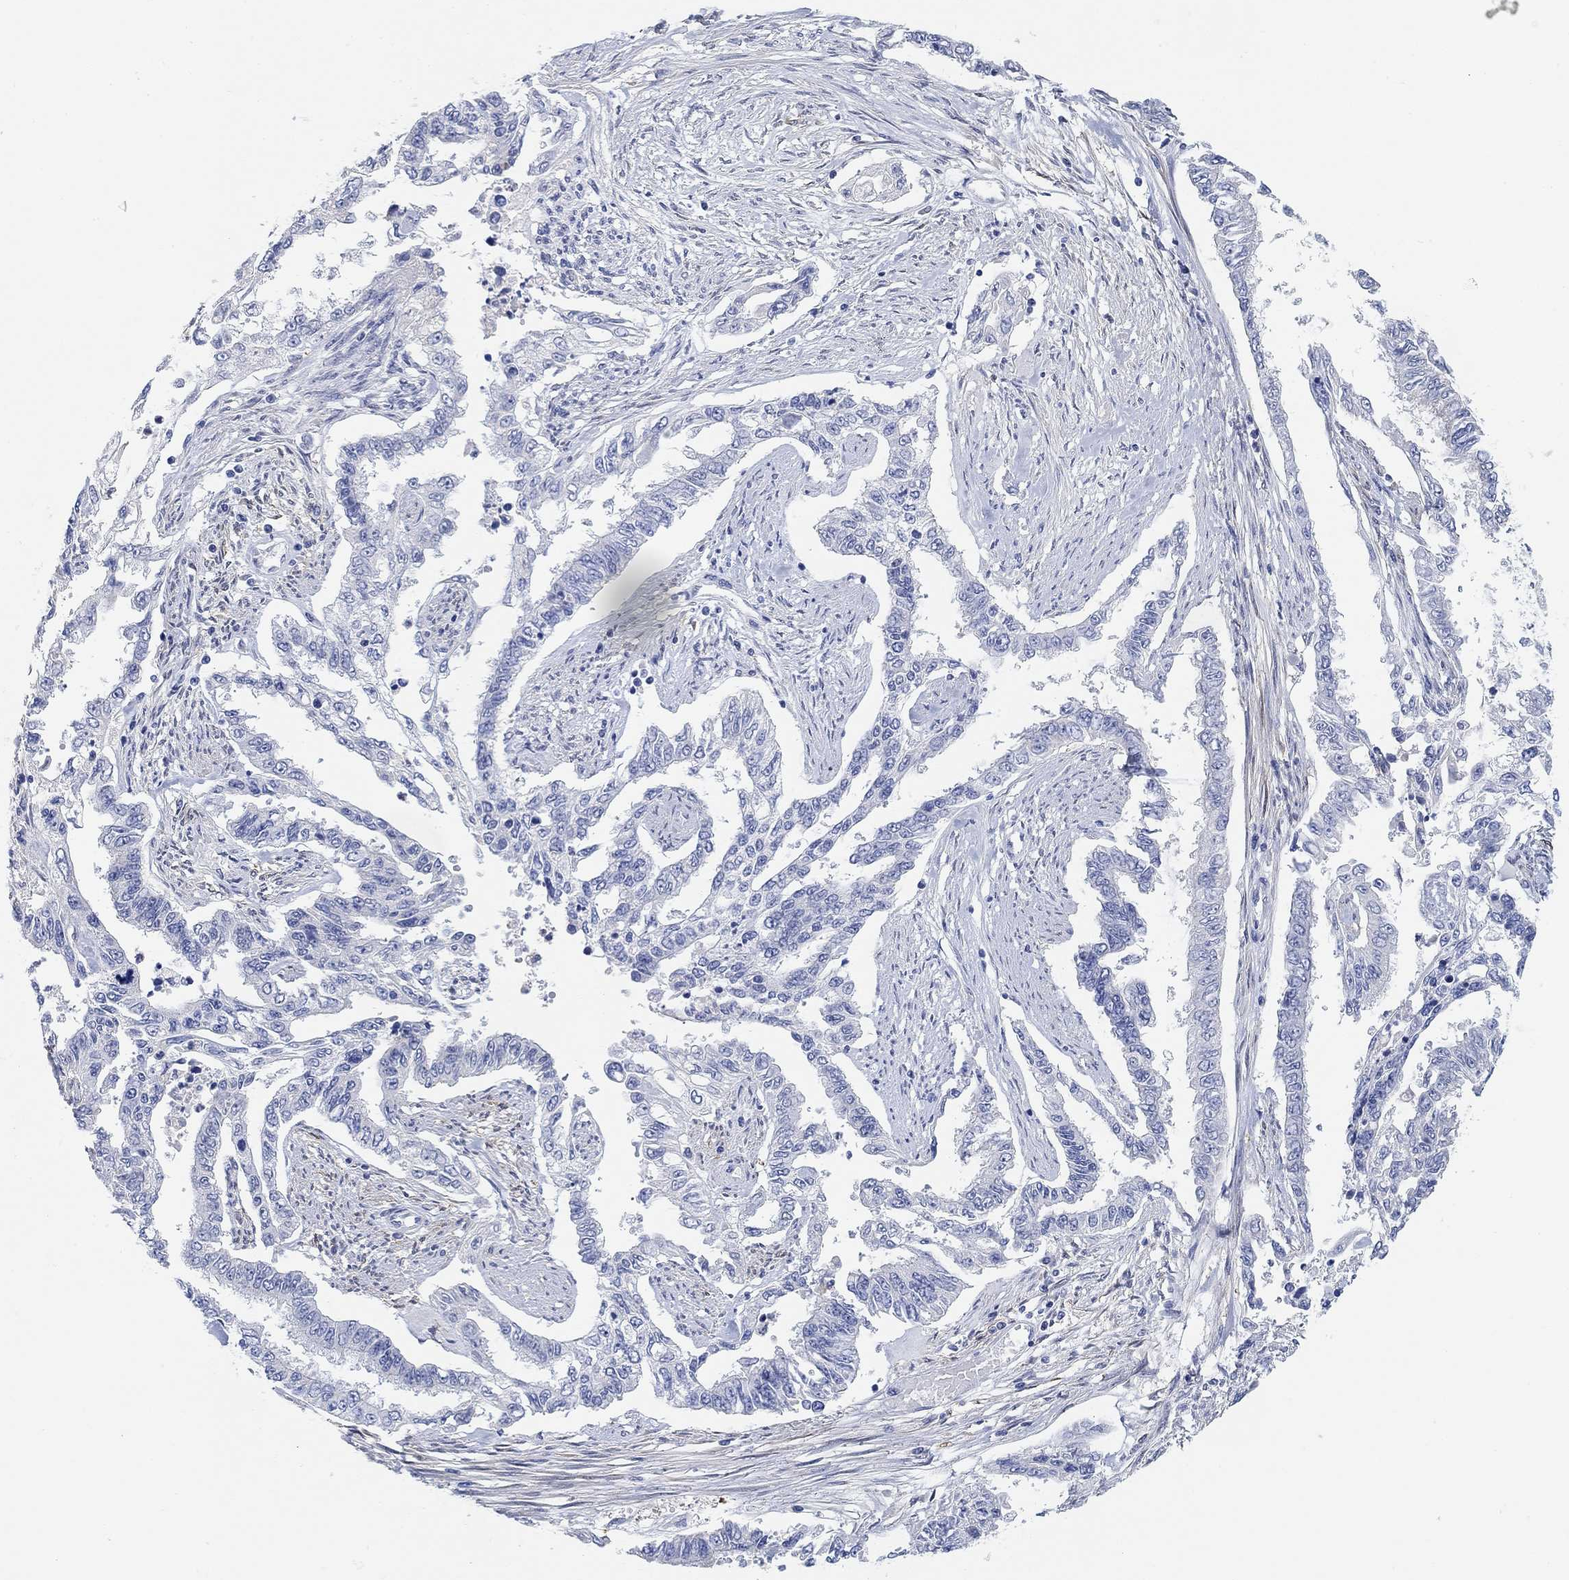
{"staining": {"intensity": "negative", "quantity": "none", "location": "none"}, "tissue": "endometrial cancer", "cell_type": "Tumor cells", "image_type": "cancer", "snomed": [{"axis": "morphology", "description": "Adenocarcinoma, NOS"}, {"axis": "topography", "description": "Uterus"}], "caption": "Immunohistochemistry (IHC) photomicrograph of neoplastic tissue: human endometrial adenocarcinoma stained with DAB reveals no significant protein staining in tumor cells.", "gene": "VAT1L", "patient": {"sex": "female", "age": 59}}